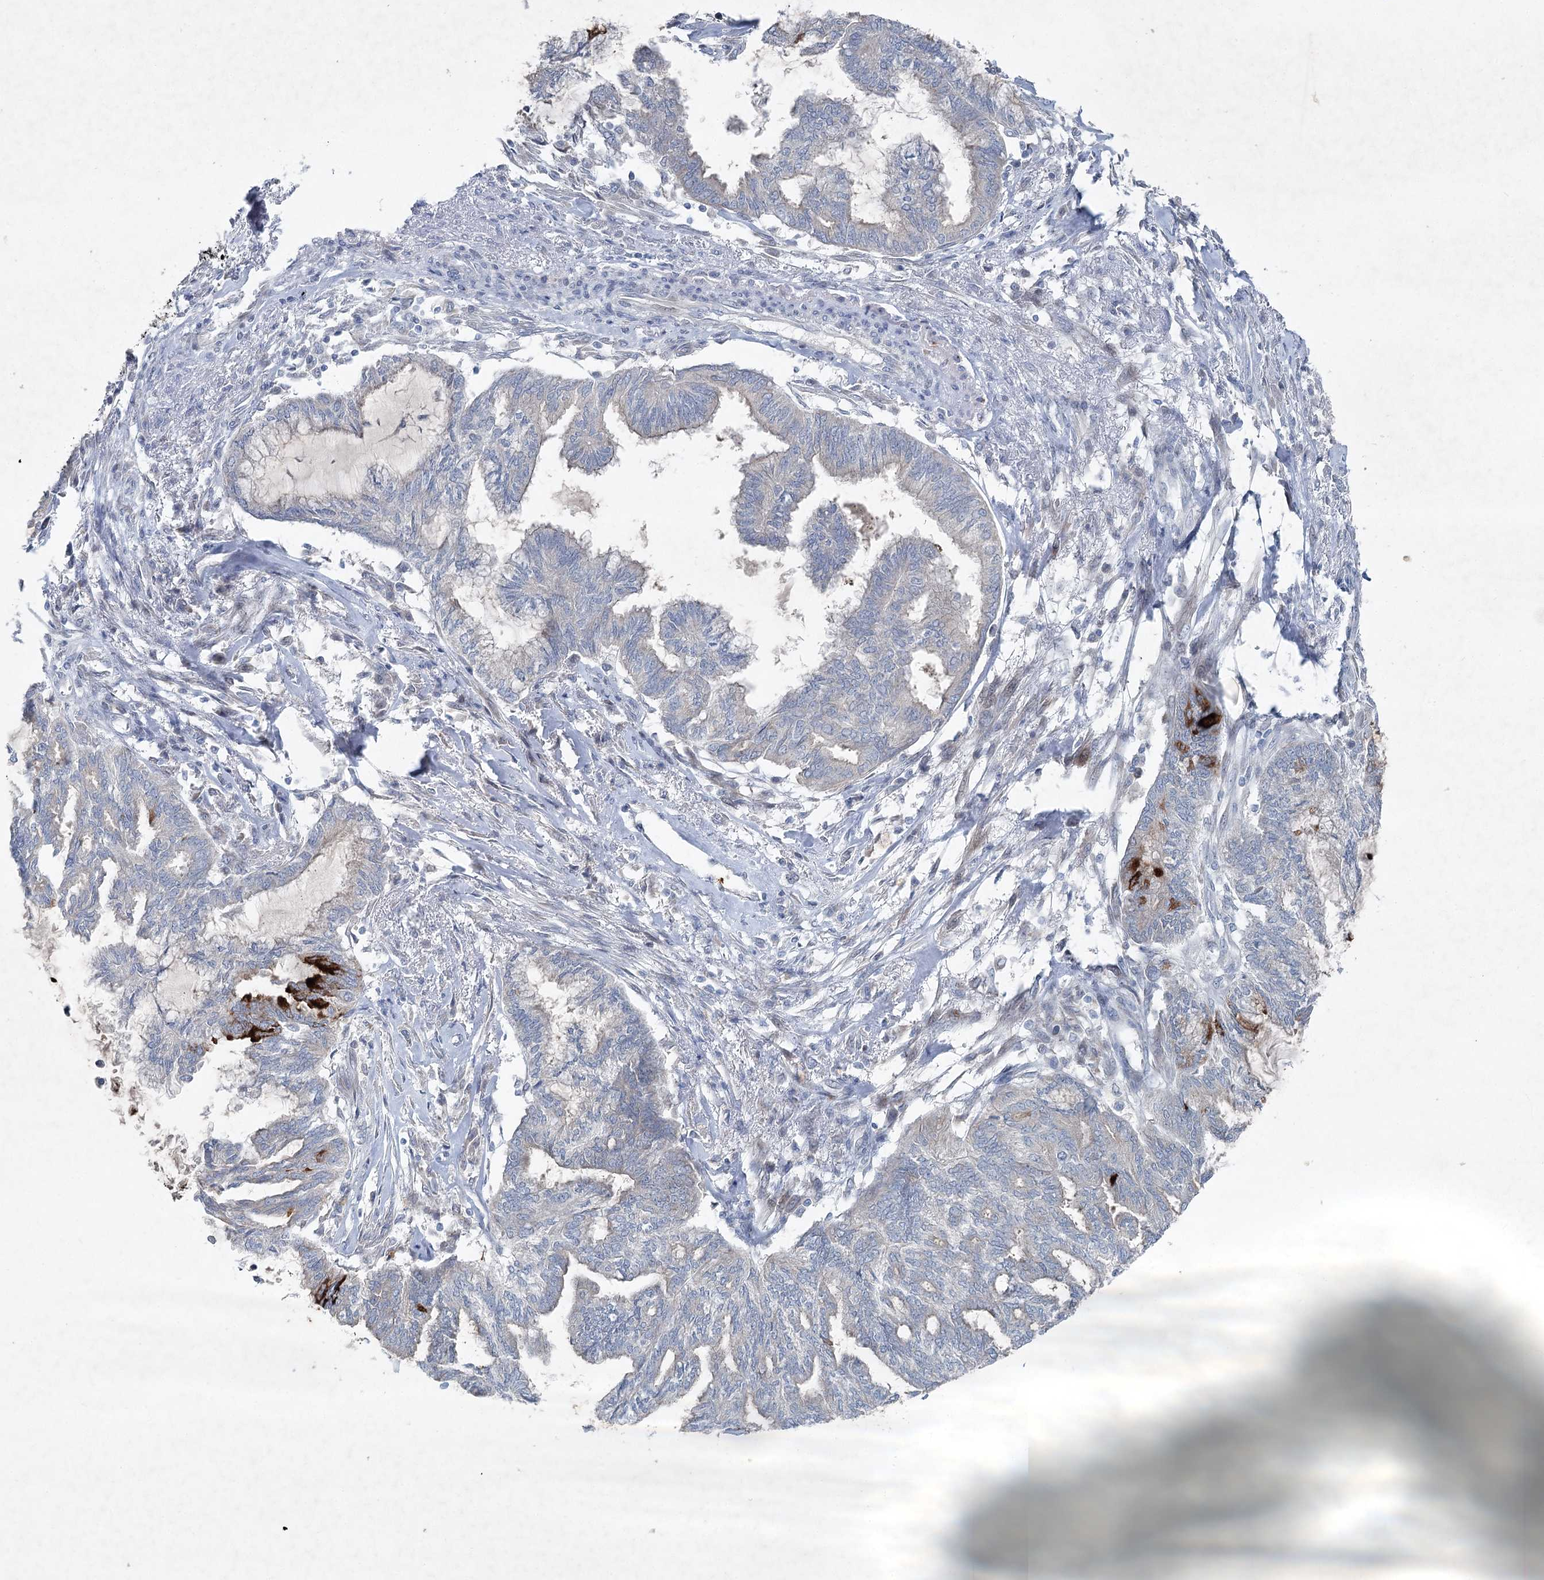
{"staining": {"intensity": "negative", "quantity": "none", "location": "none"}, "tissue": "endometrial cancer", "cell_type": "Tumor cells", "image_type": "cancer", "snomed": [{"axis": "morphology", "description": "Adenocarcinoma, NOS"}, {"axis": "topography", "description": "Endometrium"}], "caption": "Tumor cells are negative for brown protein staining in endometrial adenocarcinoma. (Stains: DAB (3,3'-diaminobenzidine) immunohistochemistry with hematoxylin counter stain, Microscopy: brightfield microscopy at high magnification).", "gene": "PLA2G12A", "patient": {"sex": "female", "age": 86}}